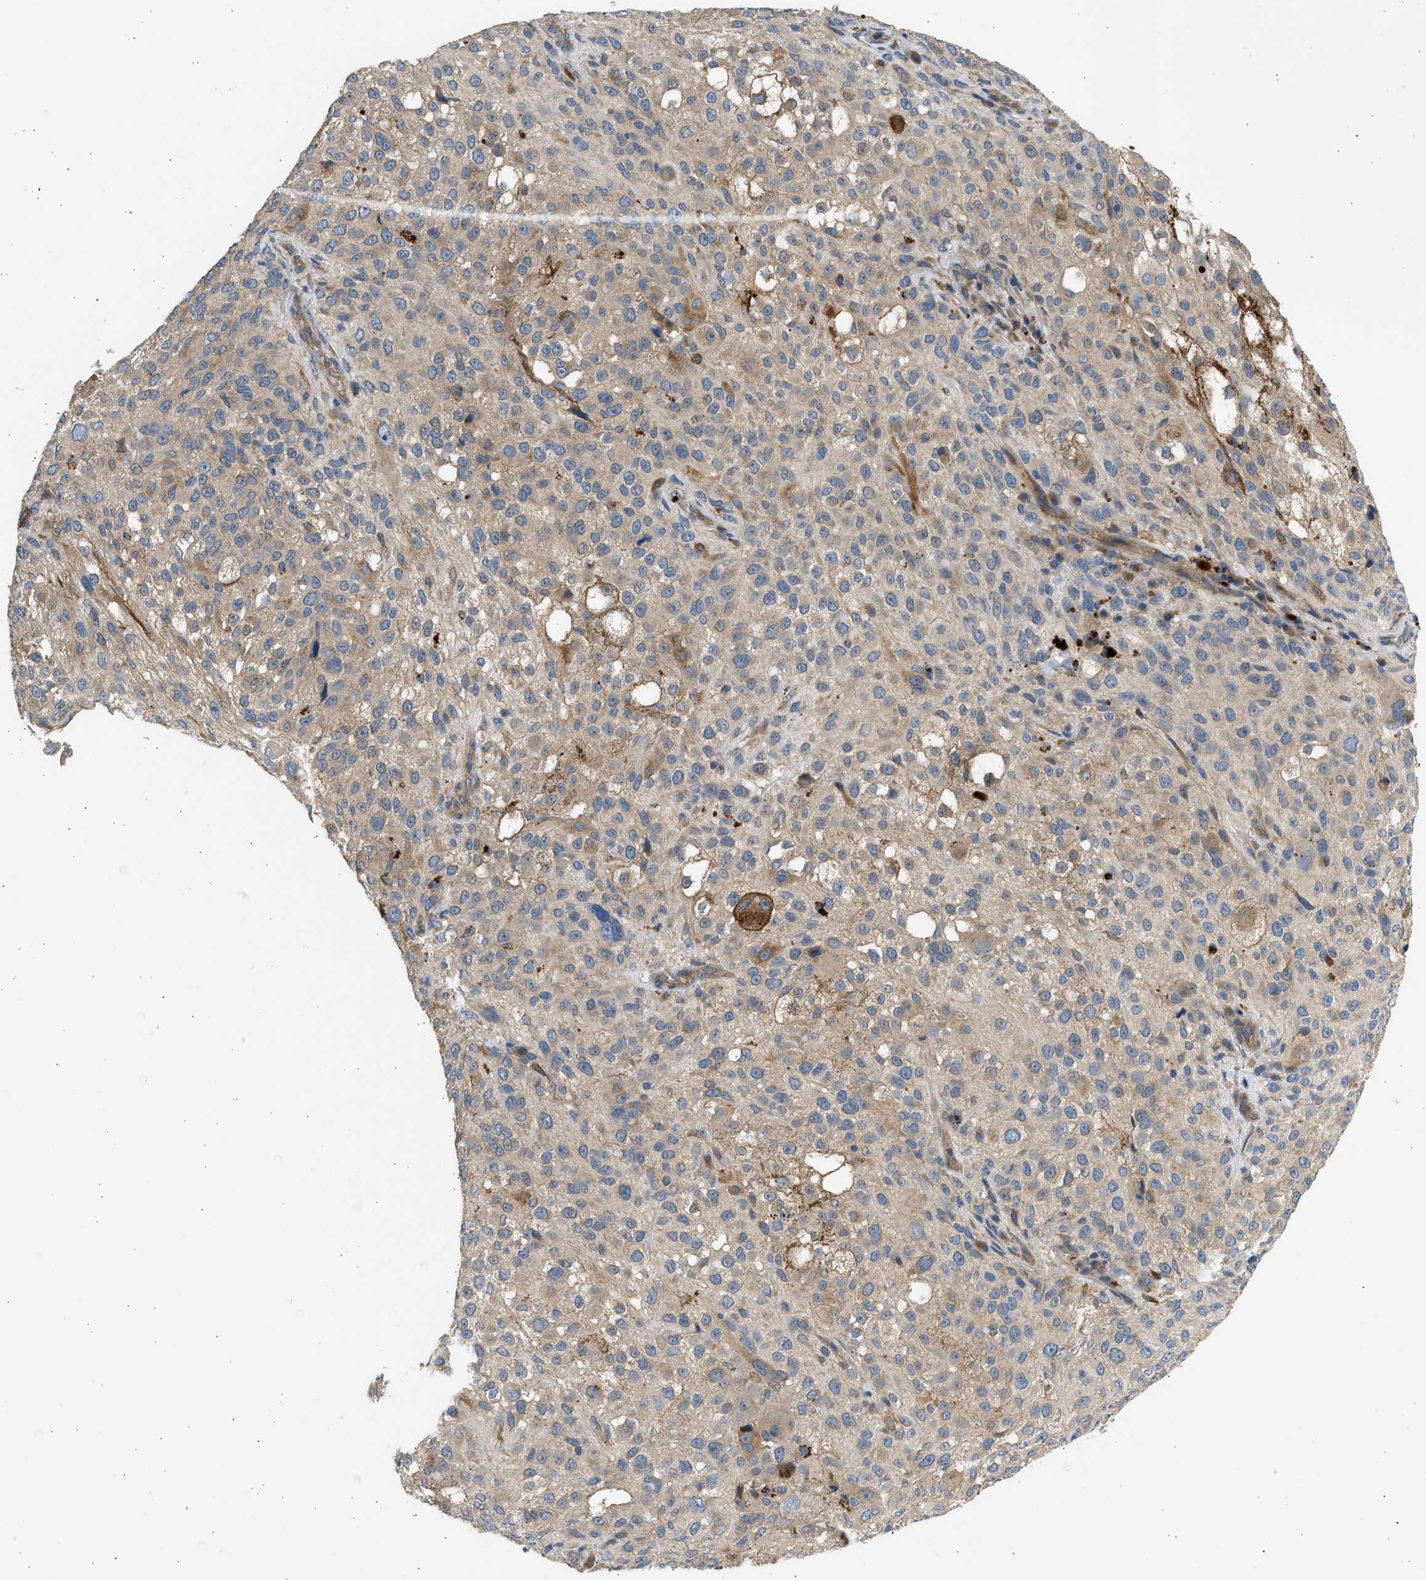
{"staining": {"intensity": "weak", "quantity": ">75%", "location": "cytoplasmic/membranous"}, "tissue": "melanoma", "cell_type": "Tumor cells", "image_type": "cancer", "snomed": [{"axis": "morphology", "description": "Necrosis, NOS"}, {"axis": "morphology", "description": "Malignant melanoma, NOS"}, {"axis": "topography", "description": "Skin"}], "caption": "Weak cytoplasmic/membranous positivity for a protein is seen in about >75% of tumor cells of malignant melanoma using immunohistochemistry.", "gene": "CSRNP2", "patient": {"sex": "female", "age": 87}}